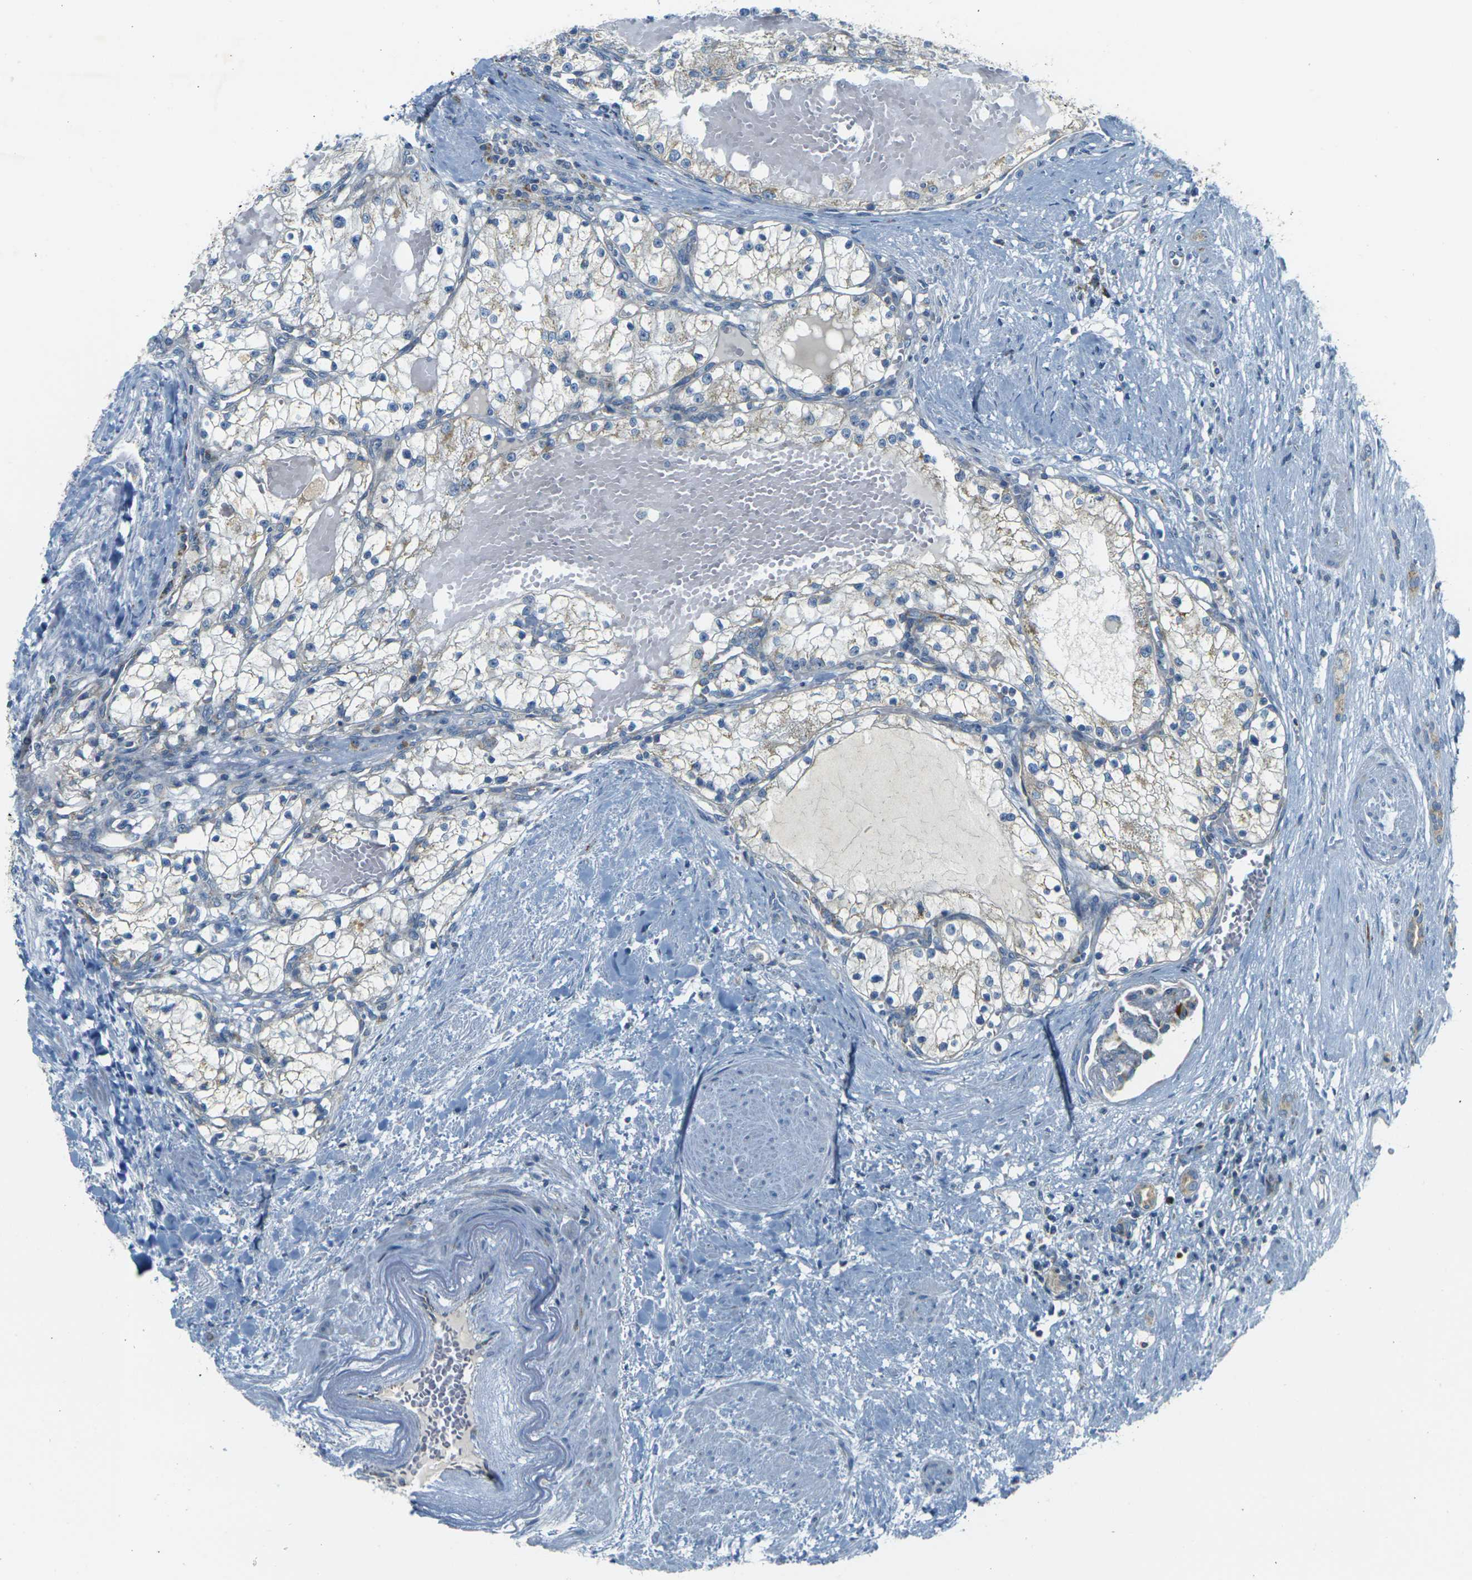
{"staining": {"intensity": "weak", "quantity": "<25%", "location": "cytoplasmic/membranous"}, "tissue": "renal cancer", "cell_type": "Tumor cells", "image_type": "cancer", "snomed": [{"axis": "morphology", "description": "Adenocarcinoma, NOS"}, {"axis": "topography", "description": "Kidney"}], "caption": "There is no significant staining in tumor cells of adenocarcinoma (renal).", "gene": "PARD6B", "patient": {"sex": "male", "age": 68}}